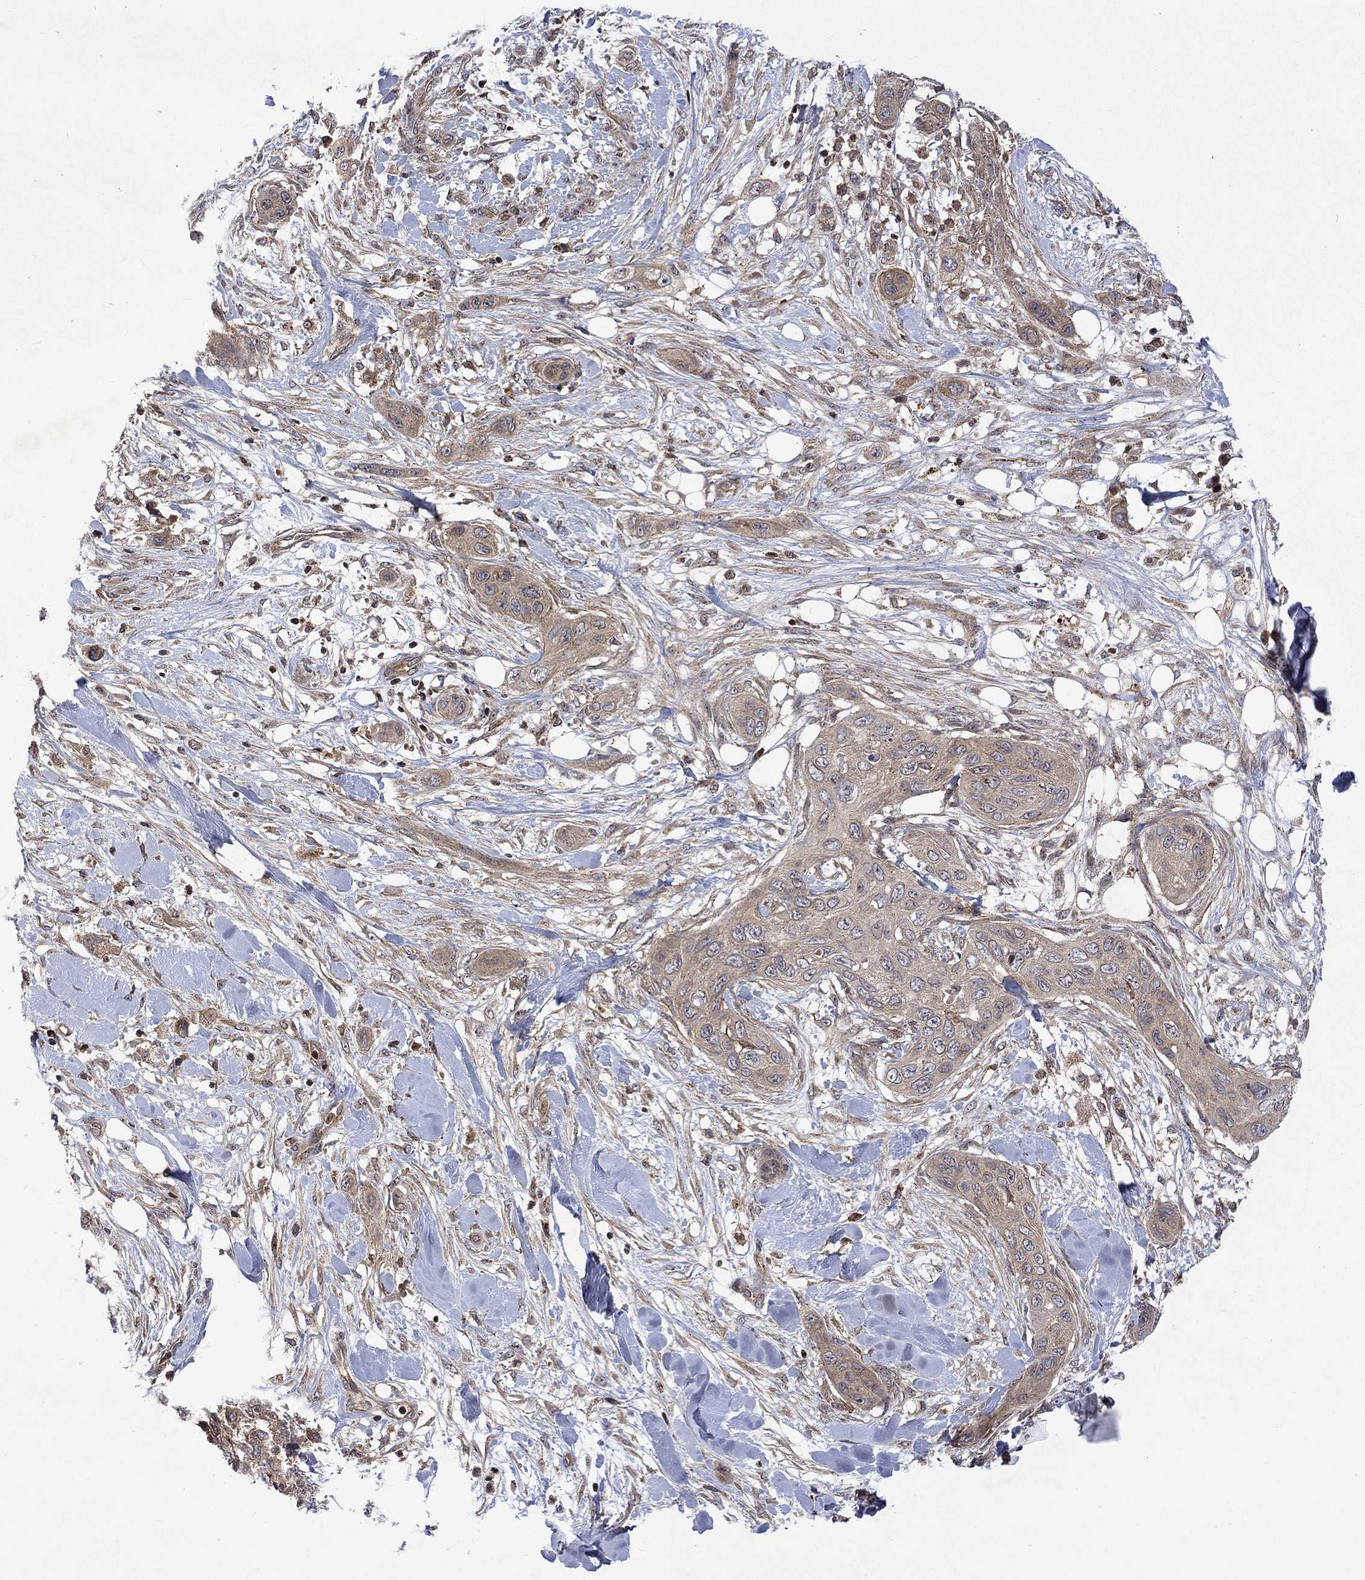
{"staining": {"intensity": "weak", "quantity": ">75%", "location": "cytoplasmic/membranous"}, "tissue": "skin cancer", "cell_type": "Tumor cells", "image_type": "cancer", "snomed": [{"axis": "morphology", "description": "Squamous cell carcinoma, NOS"}, {"axis": "topography", "description": "Skin"}], "caption": "Immunohistochemical staining of human skin squamous cell carcinoma exhibits low levels of weak cytoplasmic/membranous protein positivity in approximately >75% of tumor cells.", "gene": "TMEM33", "patient": {"sex": "male", "age": 78}}